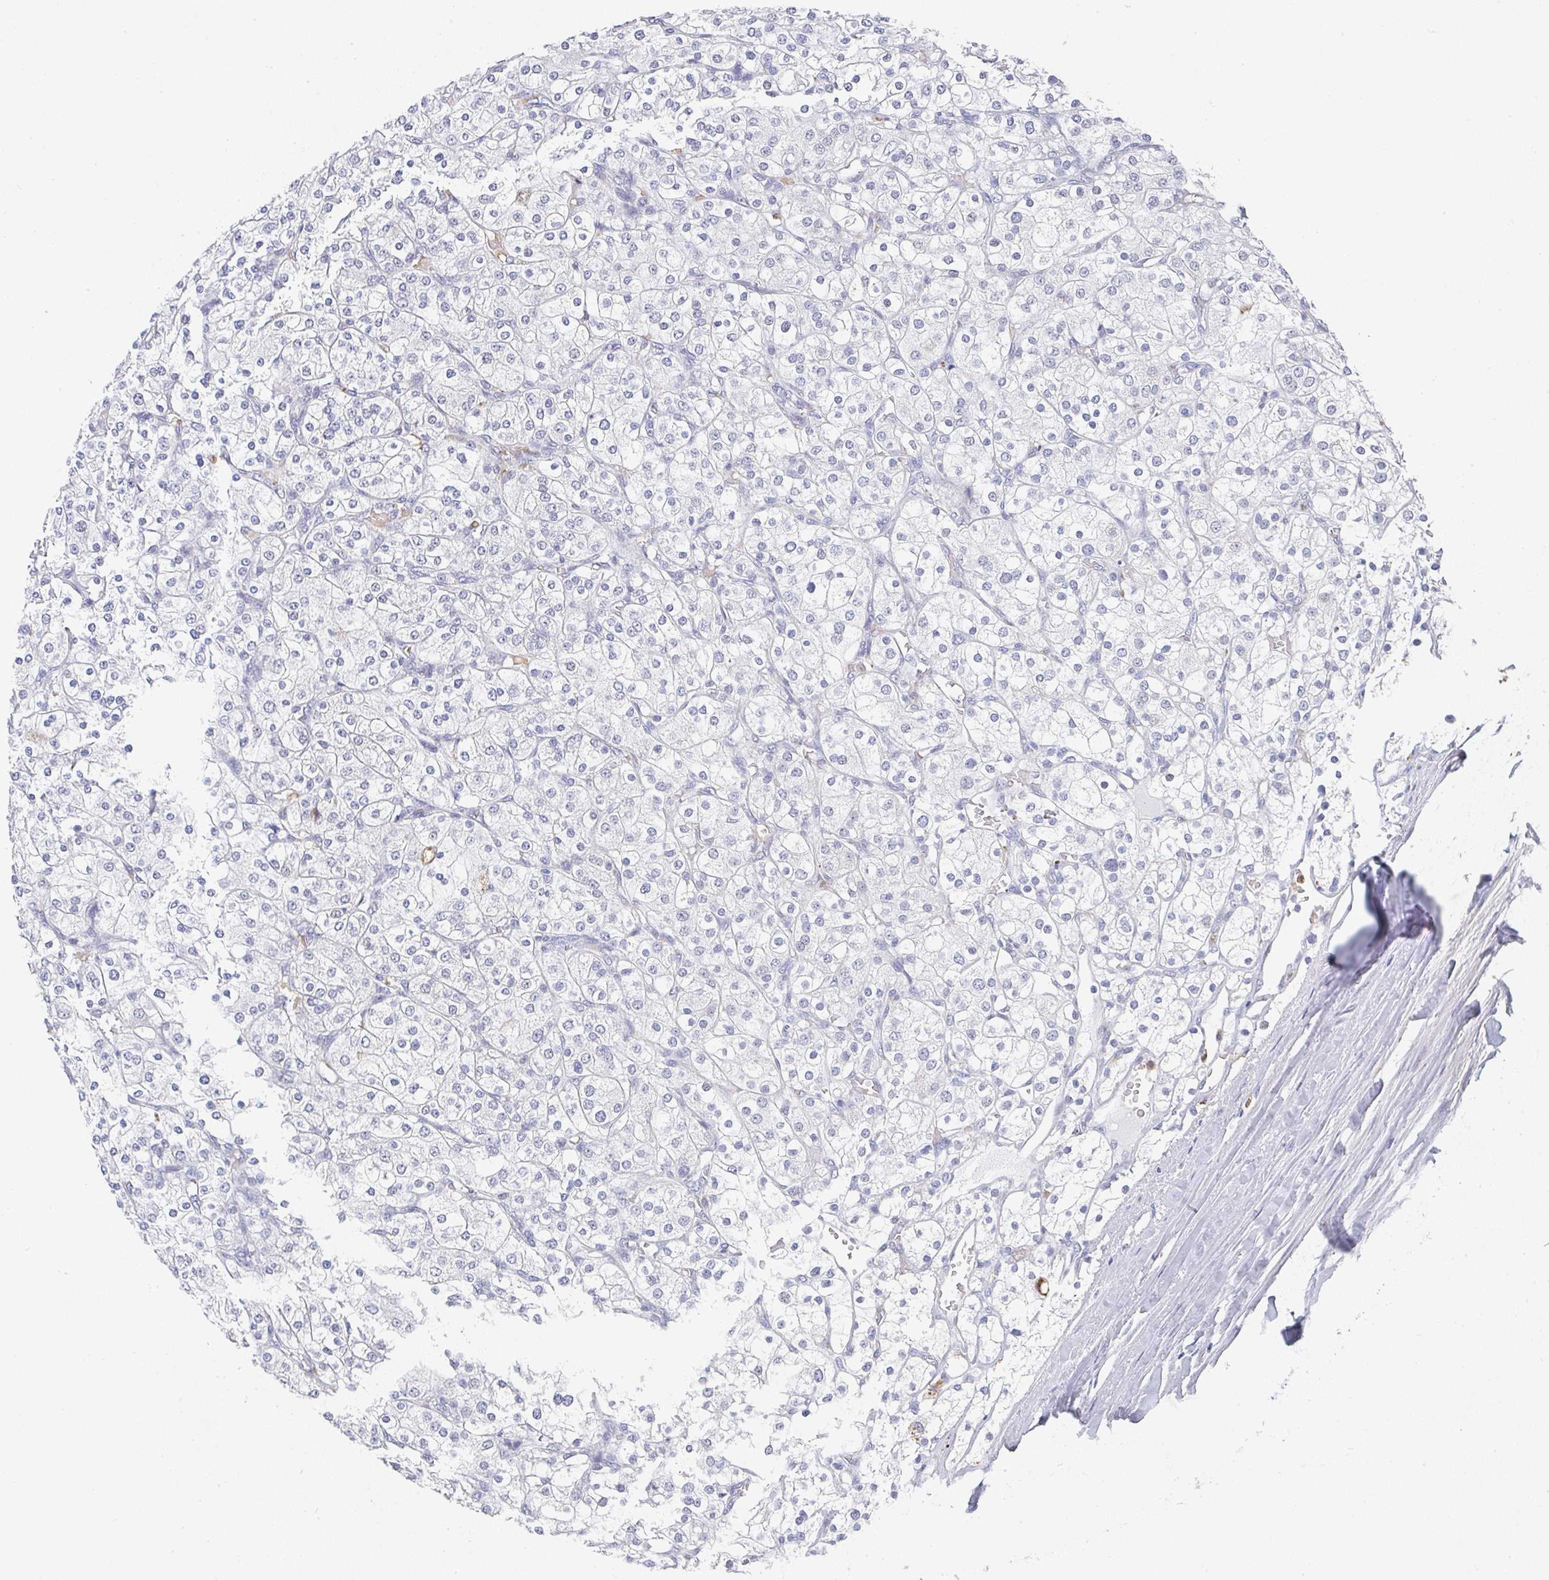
{"staining": {"intensity": "negative", "quantity": "none", "location": "none"}, "tissue": "renal cancer", "cell_type": "Tumor cells", "image_type": "cancer", "snomed": [{"axis": "morphology", "description": "Adenocarcinoma, NOS"}, {"axis": "topography", "description": "Kidney"}], "caption": "Immunohistochemistry (IHC) micrograph of neoplastic tissue: human renal adenocarcinoma stained with DAB demonstrates no significant protein expression in tumor cells.", "gene": "NCF1", "patient": {"sex": "male", "age": 80}}